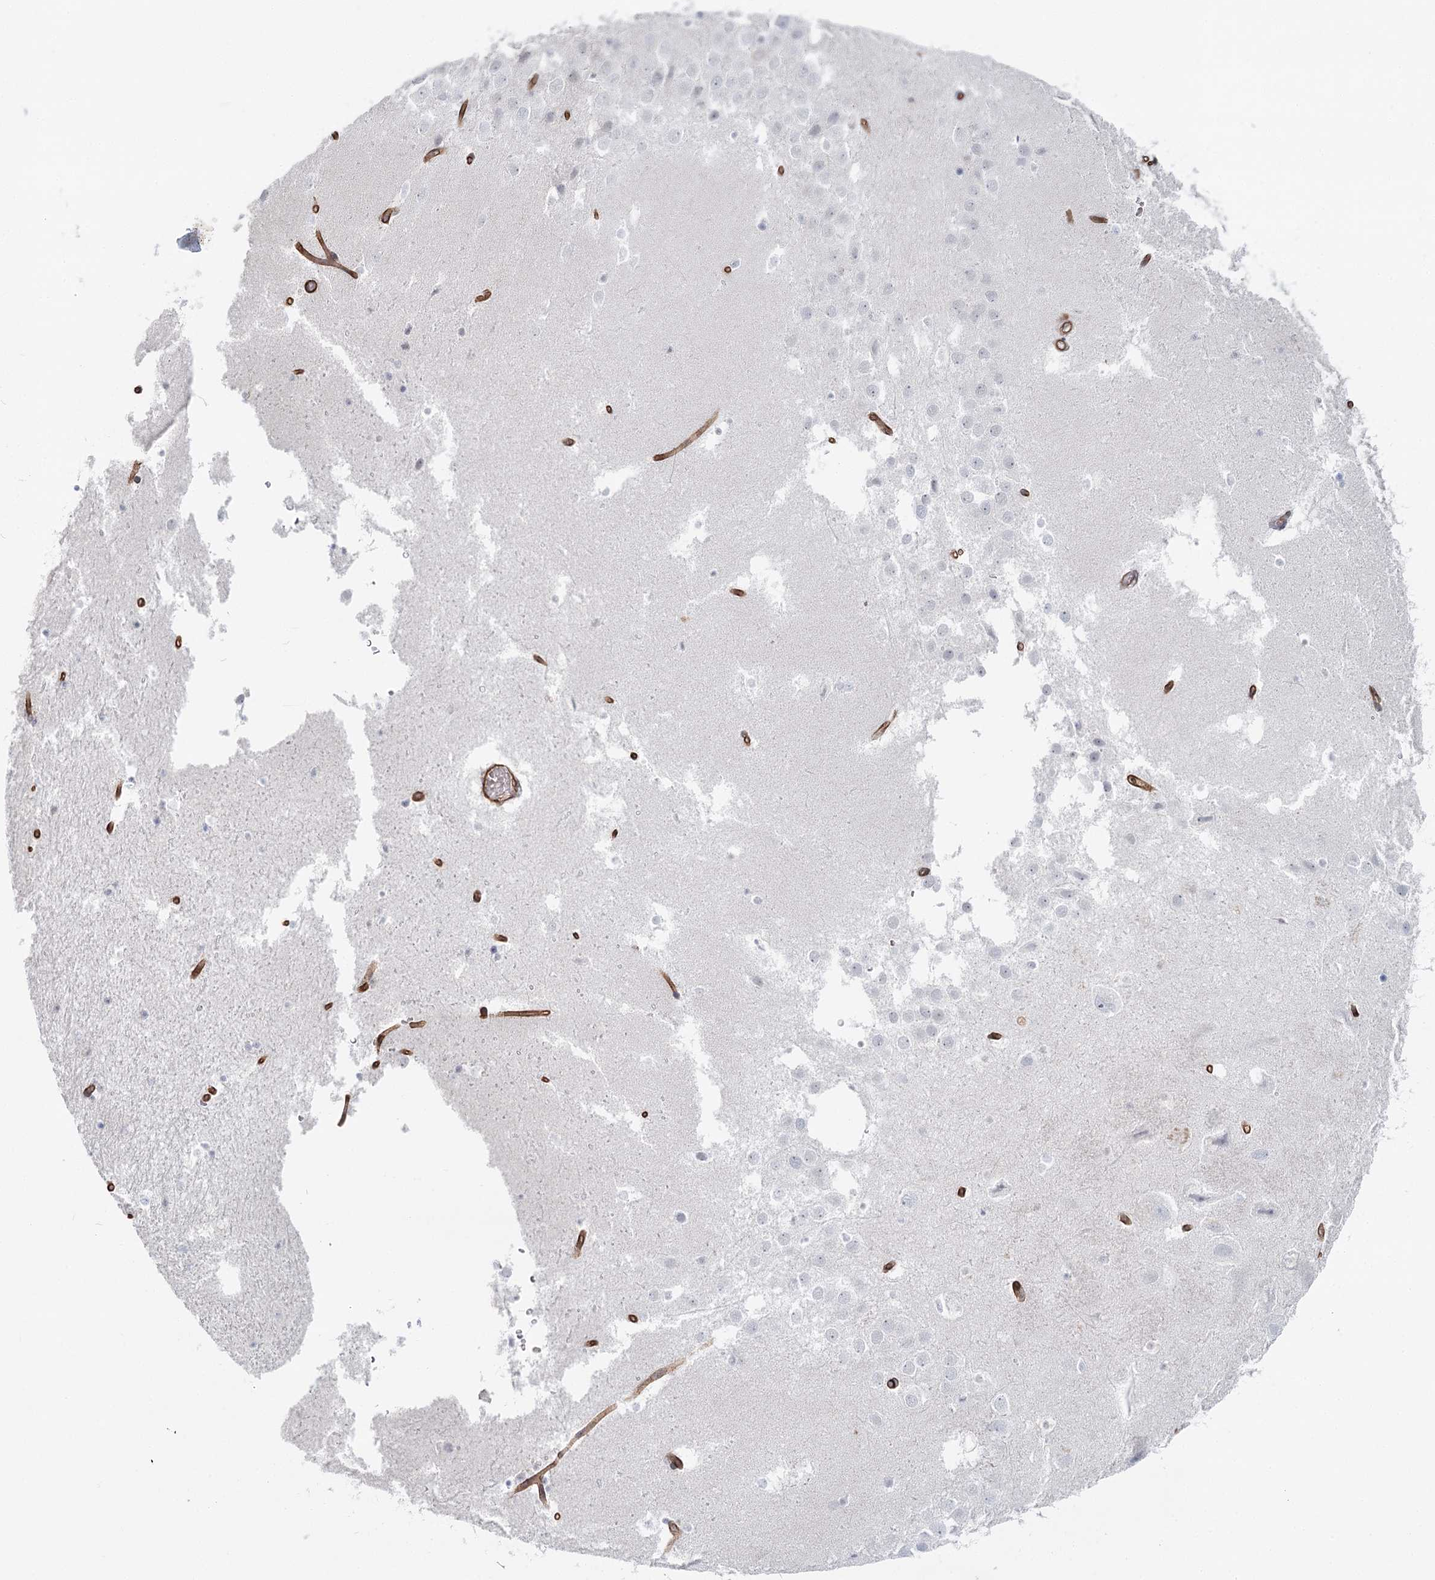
{"staining": {"intensity": "negative", "quantity": "none", "location": "none"}, "tissue": "hippocampus", "cell_type": "Glial cells", "image_type": "normal", "snomed": [{"axis": "morphology", "description": "Normal tissue, NOS"}, {"axis": "topography", "description": "Hippocampus"}], "caption": "Glial cells show no significant protein expression in normal hippocampus. Nuclei are stained in blue.", "gene": "ZFYVE28", "patient": {"sex": "female", "age": 52}}